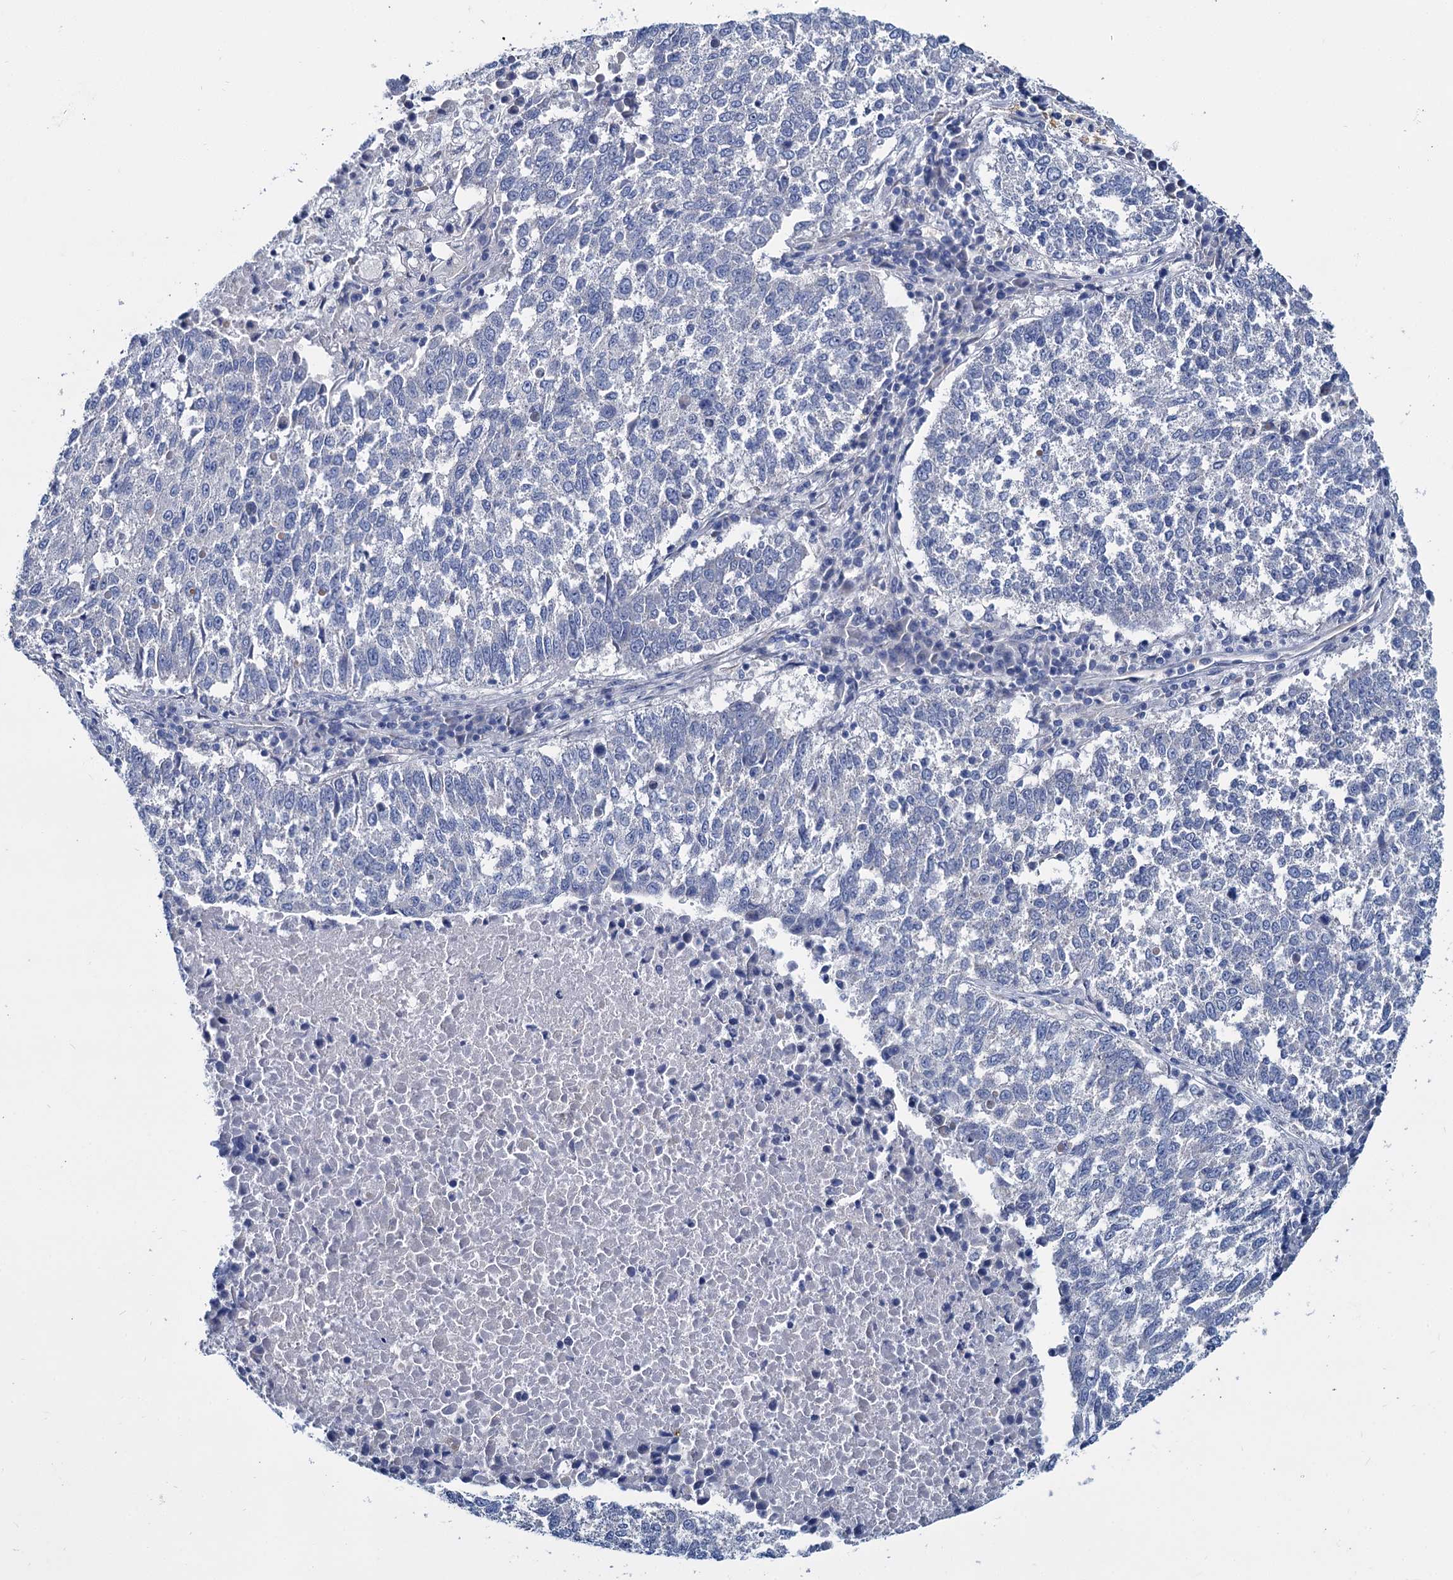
{"staining": {"intensity": "negative", "quantity": "none", "location": "none"}, "tissue": "lung cancer", "cell_type": "Tumor cells", "image_type": "cancer", "snomed": [{"axis": "morphology", "description": "Squamous cell carcinoma, NOS"}, {"axis": "topography", "description": "Lung"}], "caption": "The image reveals no staining of tumor cells in squamous cell carcinoma (lung). (Brightfield microscopy of DAB immunohistochemistry at high magnification).", "gene": "ATG2A", "patient": {"sex": "male", "age": 73}}